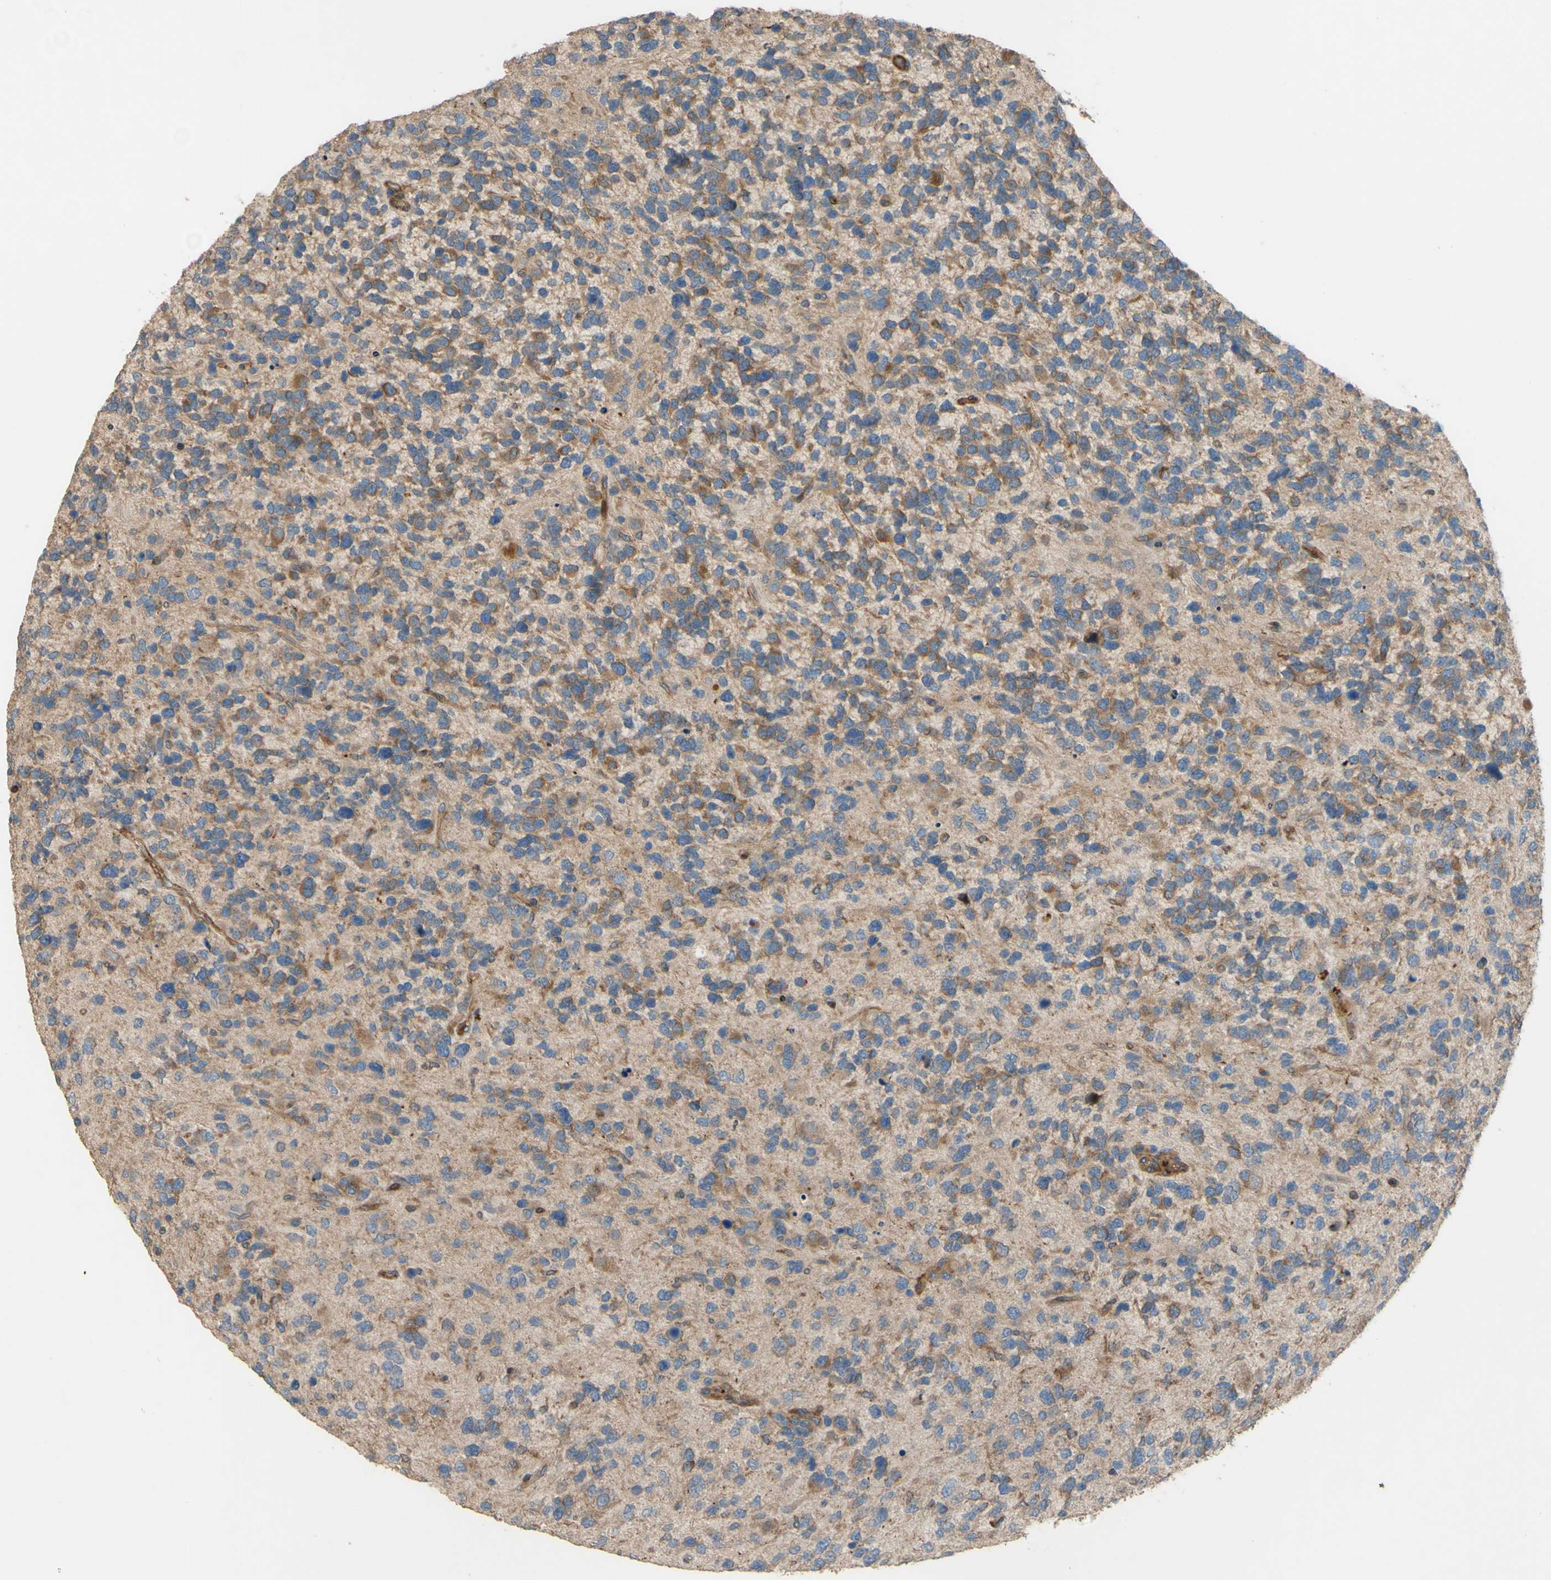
{"staining": {"intensity": "moderate", "quantity": "25%-75%", "location": "cytoplasmic/membranous"}, "tissue": "glioma", "cell_type": "Tumor cells", "image_type": "cancer", "snomed": [{"axis": "morphology", "description": "Glioma, malignant, High grade"}, {"axis": "topography", "description": "Brain"}], "caption": "Immunohistochemical staining of human malignant glioma (high-grade) shows moderate cytoplasmic/membranous protein staining in about 25%-75% of tumor cells.", "gene": "SPTLC1", "patient": {"sex": "female", "age": 58}}